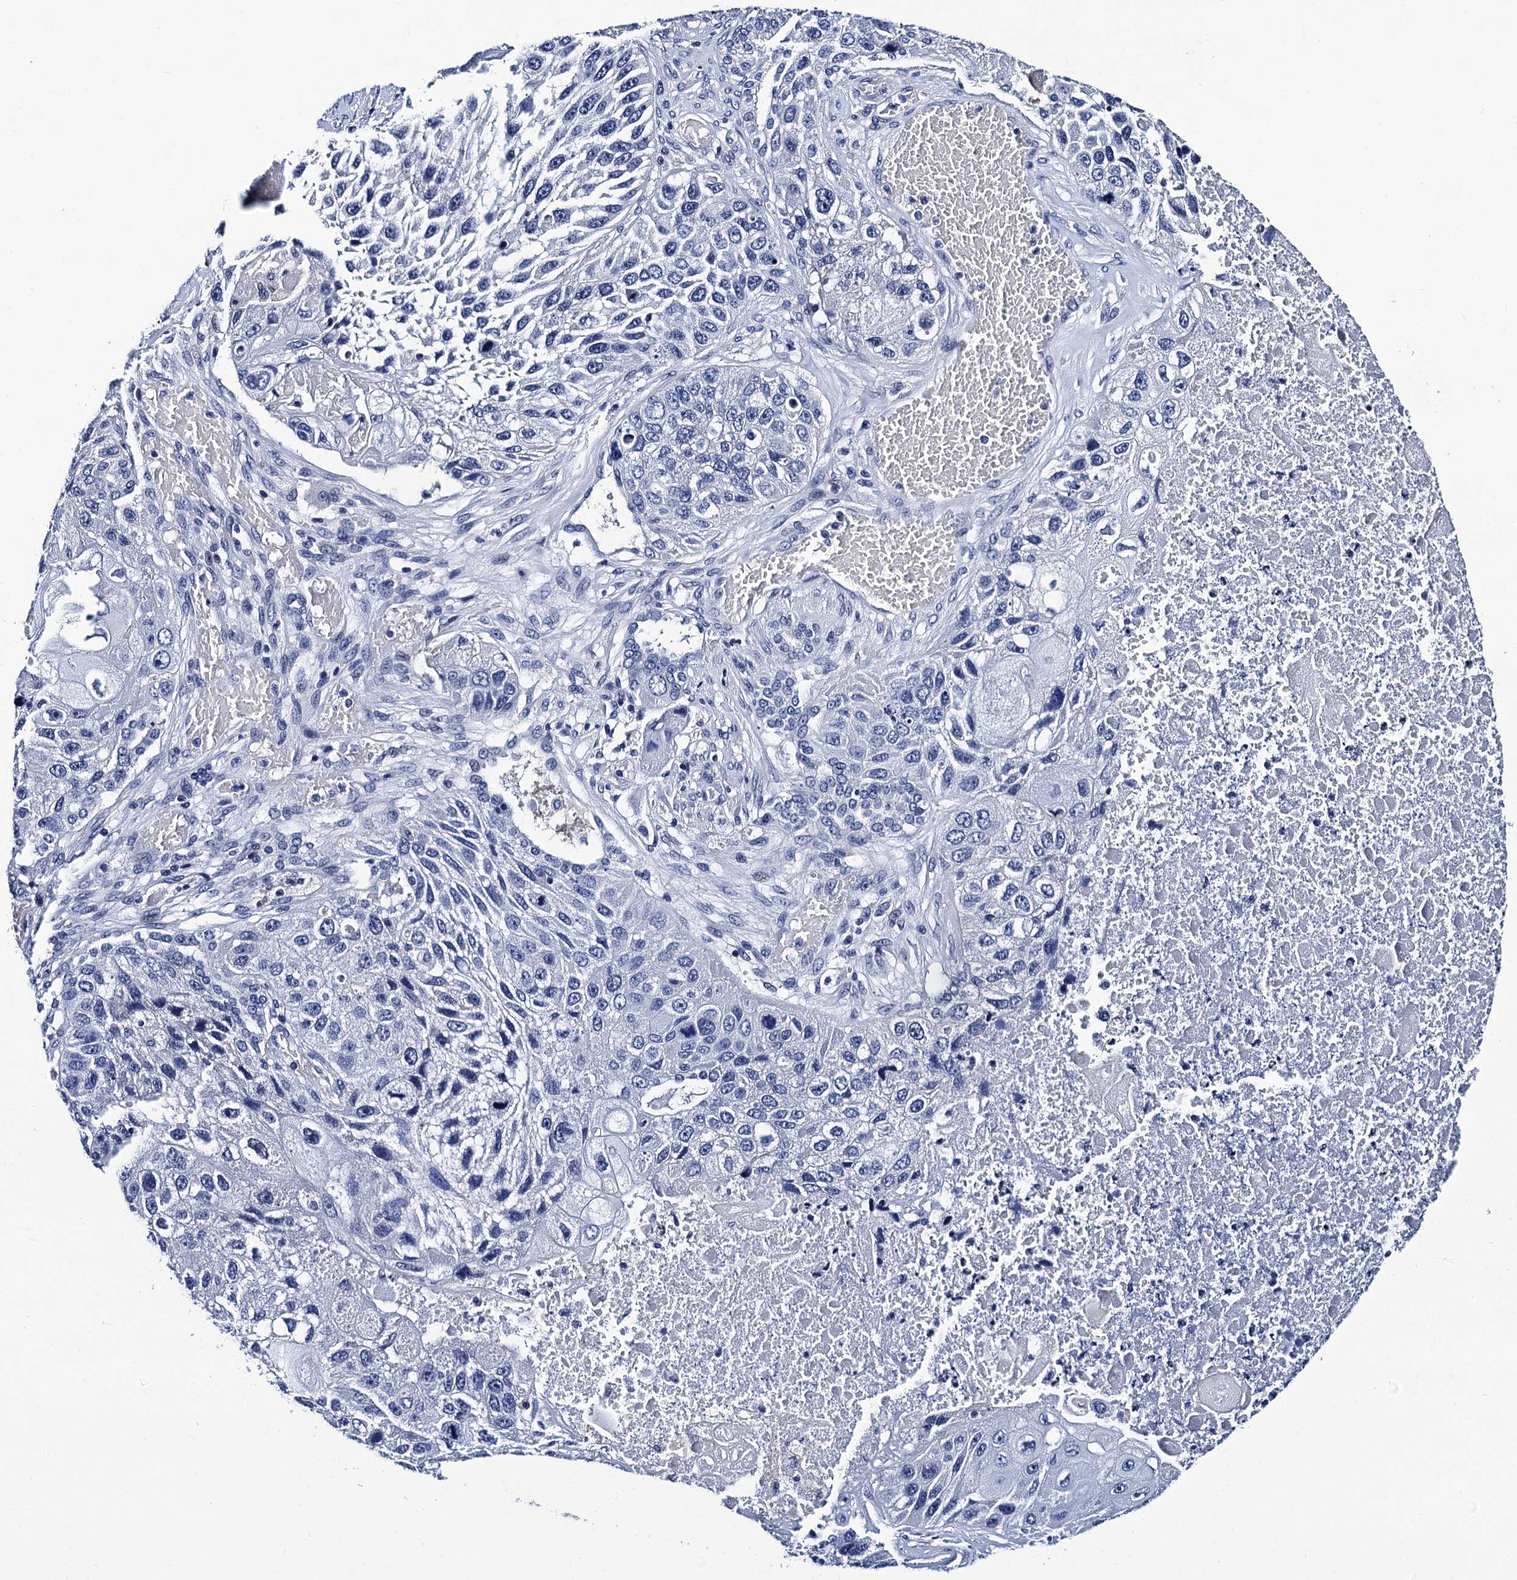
{"staining": {"intensity": "negative", "quantity": "none", "location": "none"}, "tissue": "lung cancer", "cell_type": "Tumor cells", "image_type": "cancer", "snomed": [{"axis": "morphology", "description": "Squamous cell carcinoma, NOS"}, {"axis": "topography", "description": "Lung"}], "caption": "The image demonstrates no staining of tumor cells in lung cancer (squamous cell carcinoma).", "gene": "LRRC30", "patient": {"sex": "male", "age": 61}}